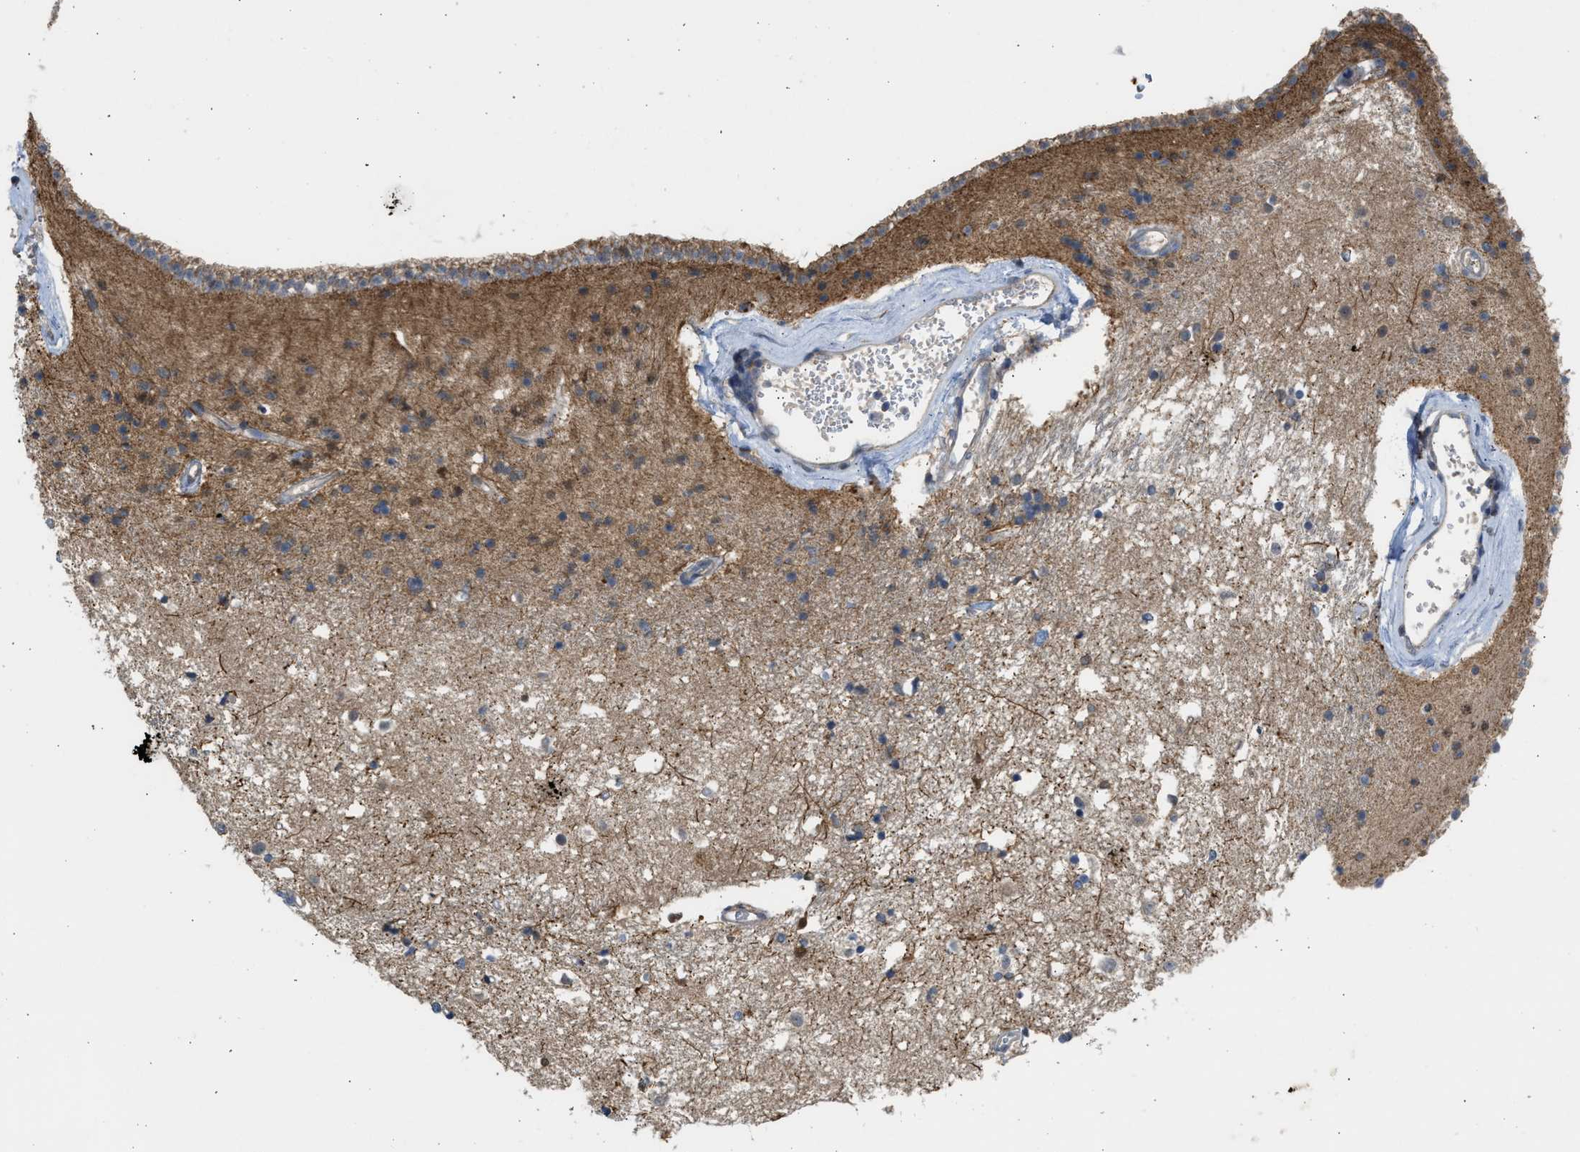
{"staining": {"intensity": "negative", "quantity": "none", "location": "none"}, "tissue": "caudate", "cell_type": "Glial cells", "image_type": "normal", "snomed": [{"axis": "morphology", "description": "Normal tissue, NOS"}, {"axis": "topography", "description": "Lateral ventricle wall"}], "caption": "High power microscopy image of an immunohistochemistry micrograph of benign caudate, revealing no significant positivity in glial cells.", "gene": "CYP1A1", "patient": {"sex": "male", "age": 45}}